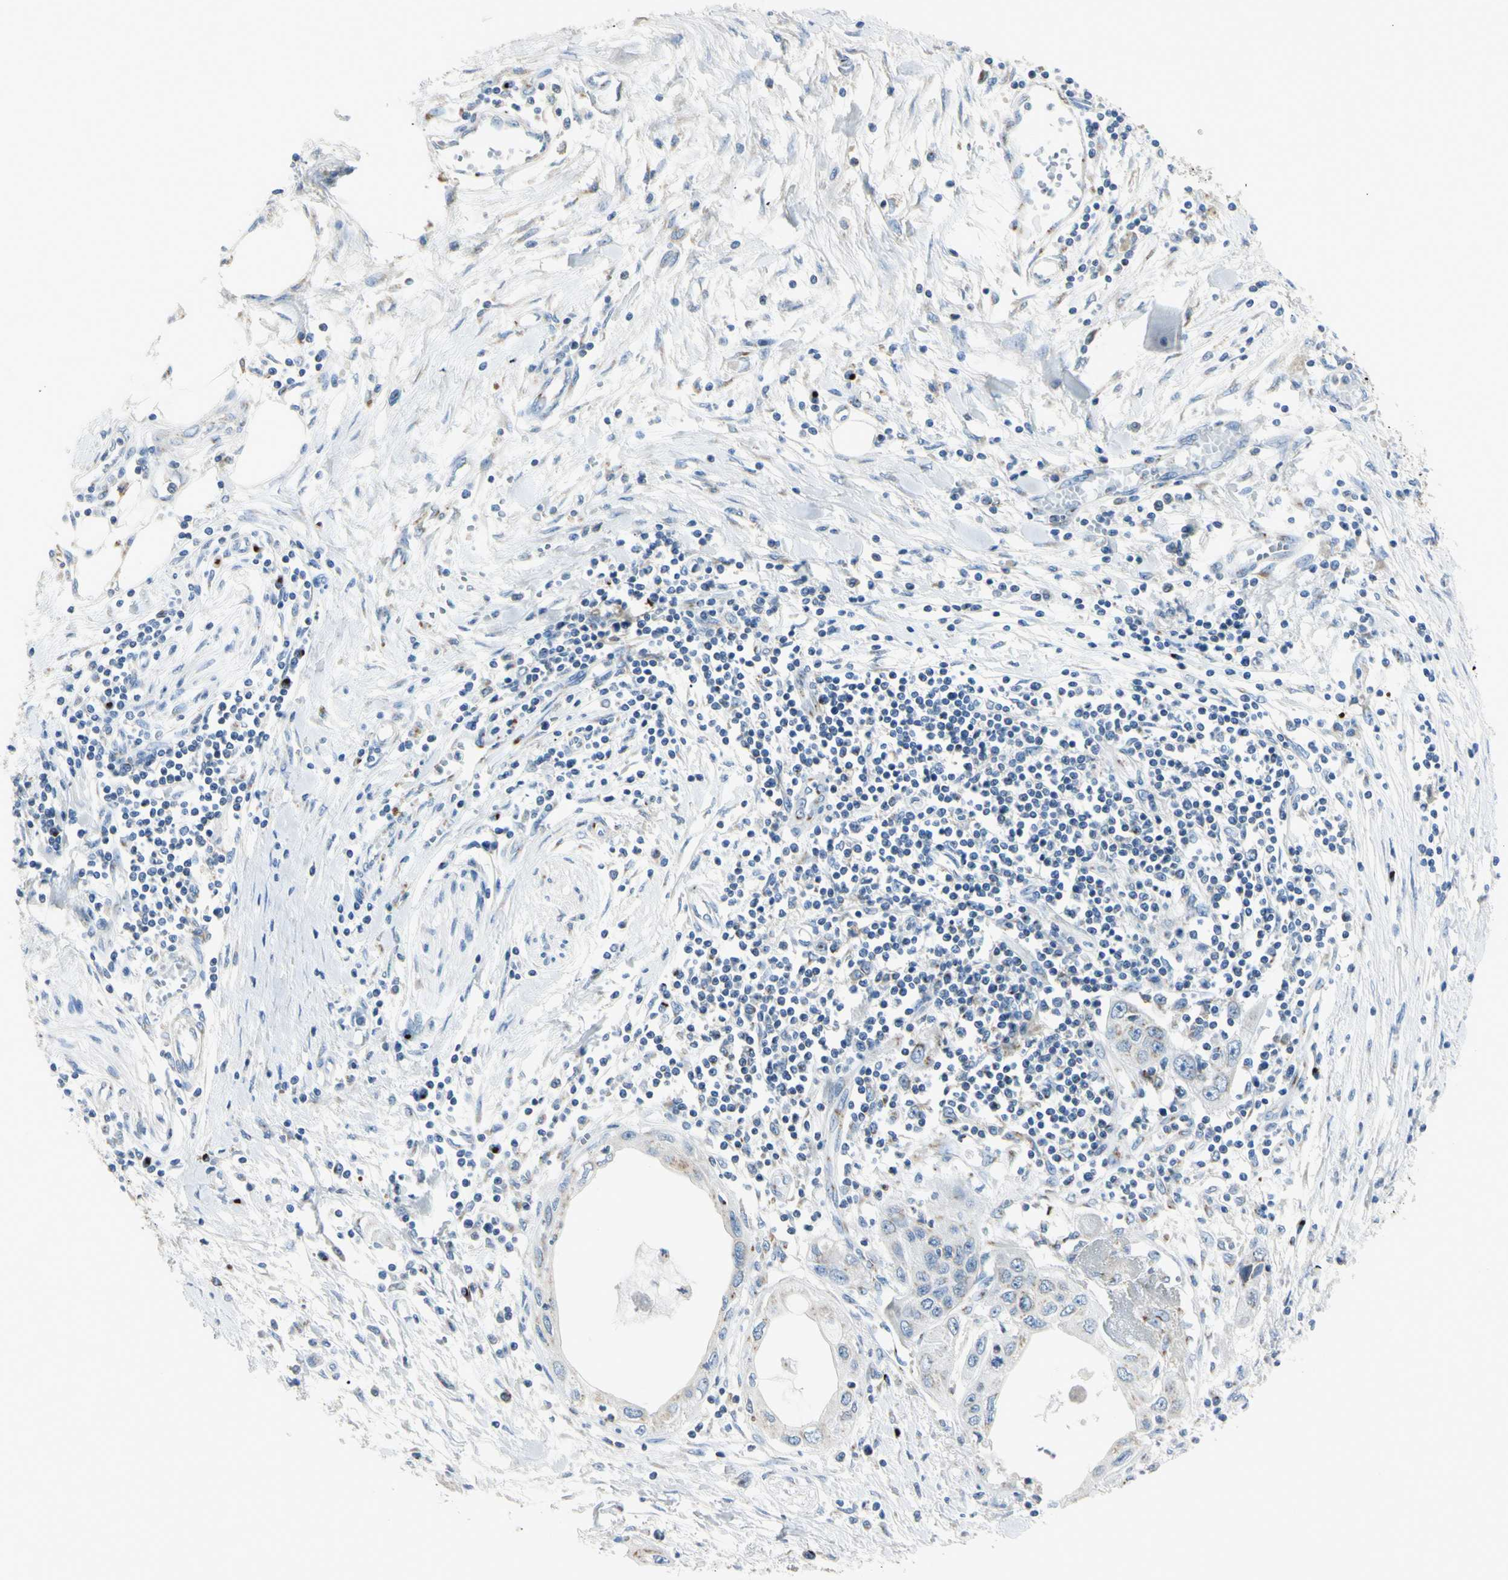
{"staining": {"intensity": "negative", "quantity": "none", "location": "none"}, "tissue": "pancreatic cancer", "cell_type": "Tumor cells", "image_type": "cancer", "snomed": [{"axis": "morphology", "description": "Adenocarcinoma, NOS"}, {"axis": "topography", "description": "Pancreas"}], "caption": "Immunohistochemistry of human pancreatic adenocarcinoma demonstrates no expression in tumor cells. (DAB (3,3'-diaminobenzidine) immunohistochemistry, high magnification).", "gene": "B4GALT3", "patient": {"sex": "female", "age": 70}}